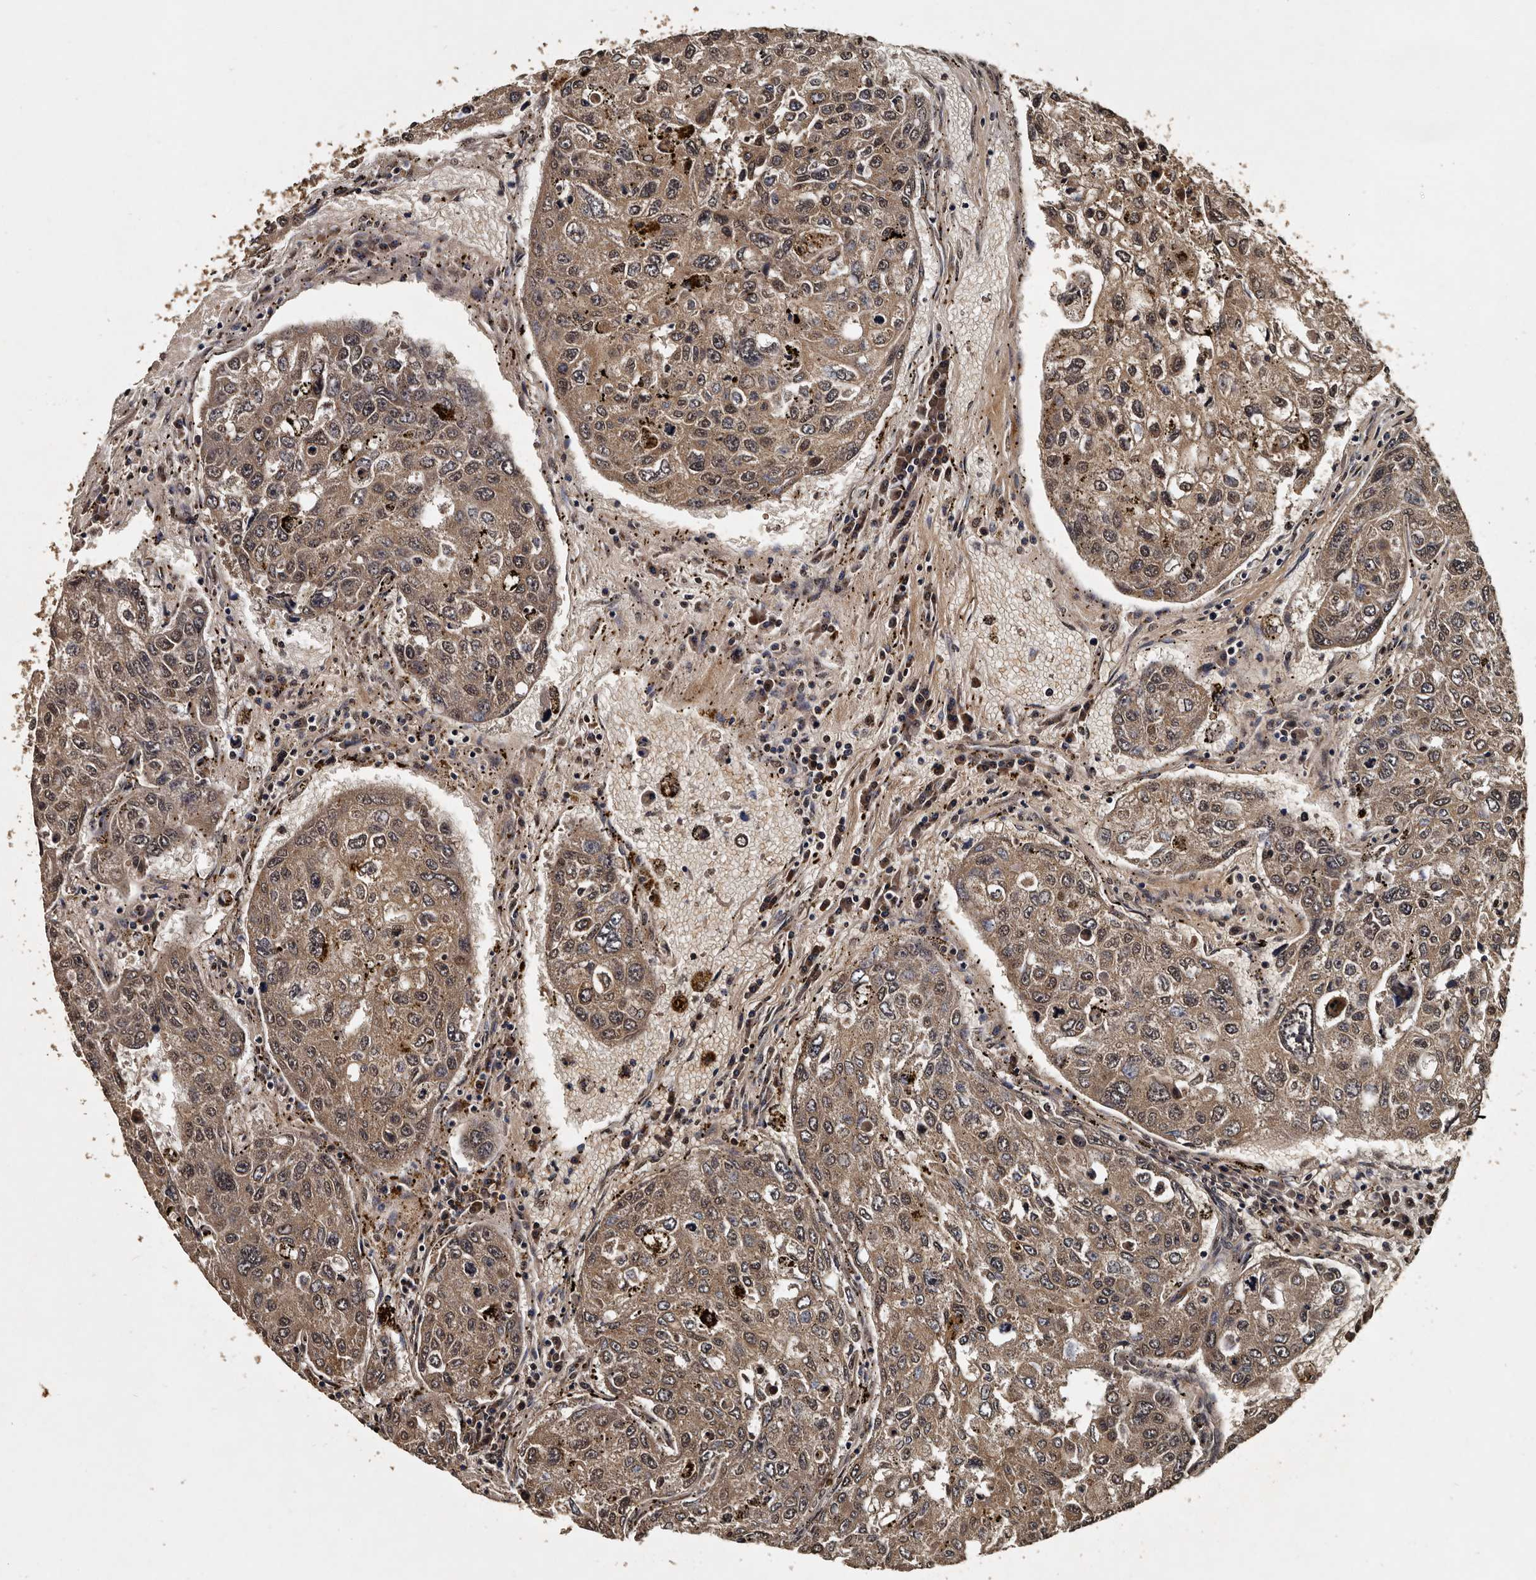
{"staining": {"intensity": "moderate", "quantity": ">75%", "location": "cytoplasmic/membranous,nuclear"}, "tissue": "urothelial cancer", "cell_type": "Tumor cells", "image_type": "cancer", "snomed": [{"axis": "morphology", "description": "Urothelial carcinoma, High grade"}, {"axis": "topography", "description": "Lymph node"}, {"axis": "topography", "description": "Urinary bladder"}], "caption": "IHC histopathology image of urothelial cancer stained for a protein (brown), which shows medium levels of moderate cytoplasmic/membranous and nuclear positivity in about >75% of tumor cells.", "gene": "CPNE3", "patient": {"sex": "male", "age": 51}}